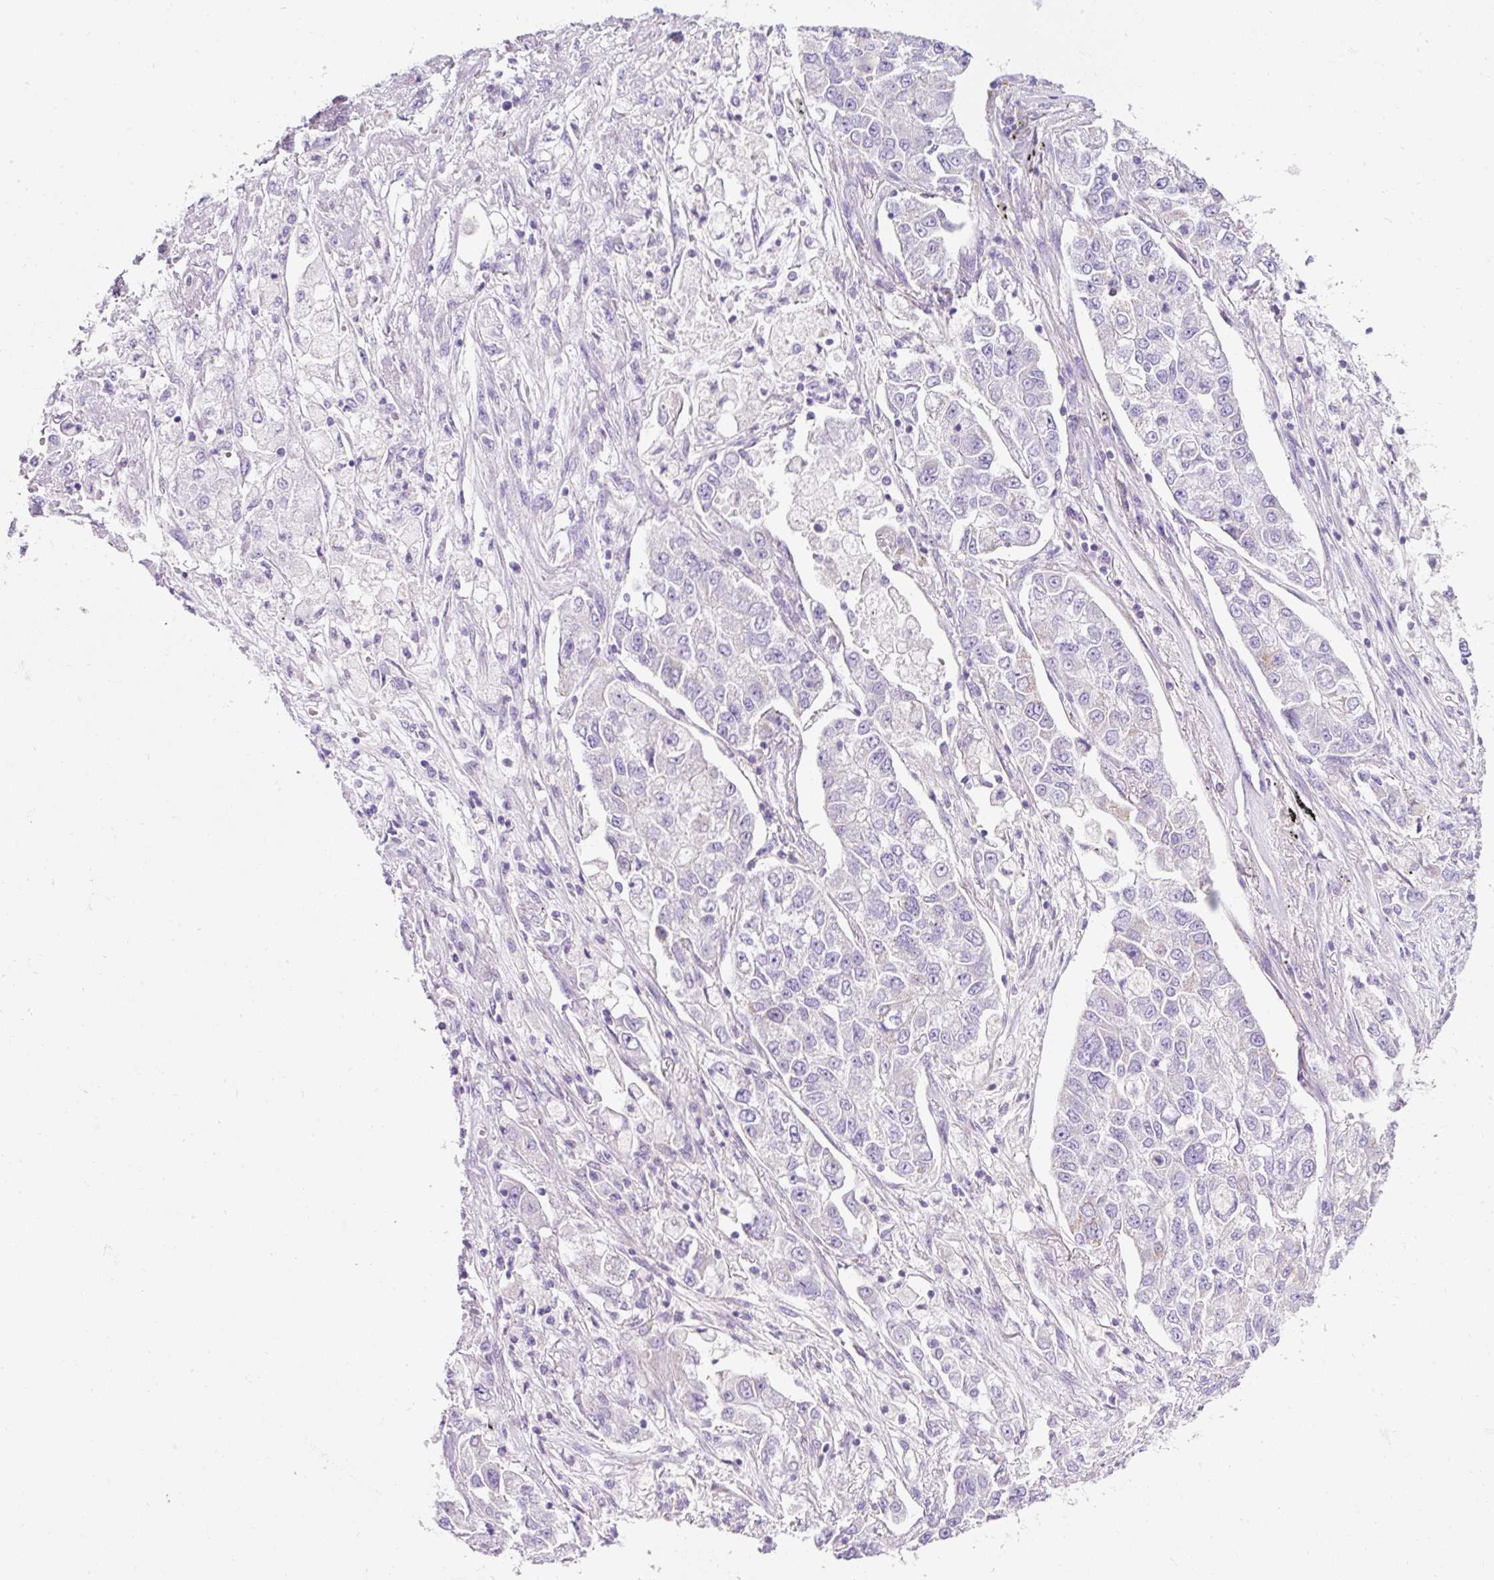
{"staining": {"intensity": "negative", "quantity": "none", "location": "none"}, "tissue": "lung cancer", "cell_type": "Tumor cells", "image_type": "cancer", "snomed": [{"axis": "morphology", "description": "Adenocarcinoma, NOS"}, {"axis": "topography", "description": "Lung"}], "caption": "A photomicrograph of human lung cancer is negative for staining in tumor cells. (DAB IHC, high magnification).", "gene": "PLPP2", "patient": {"sex": "male", "age": 49}}